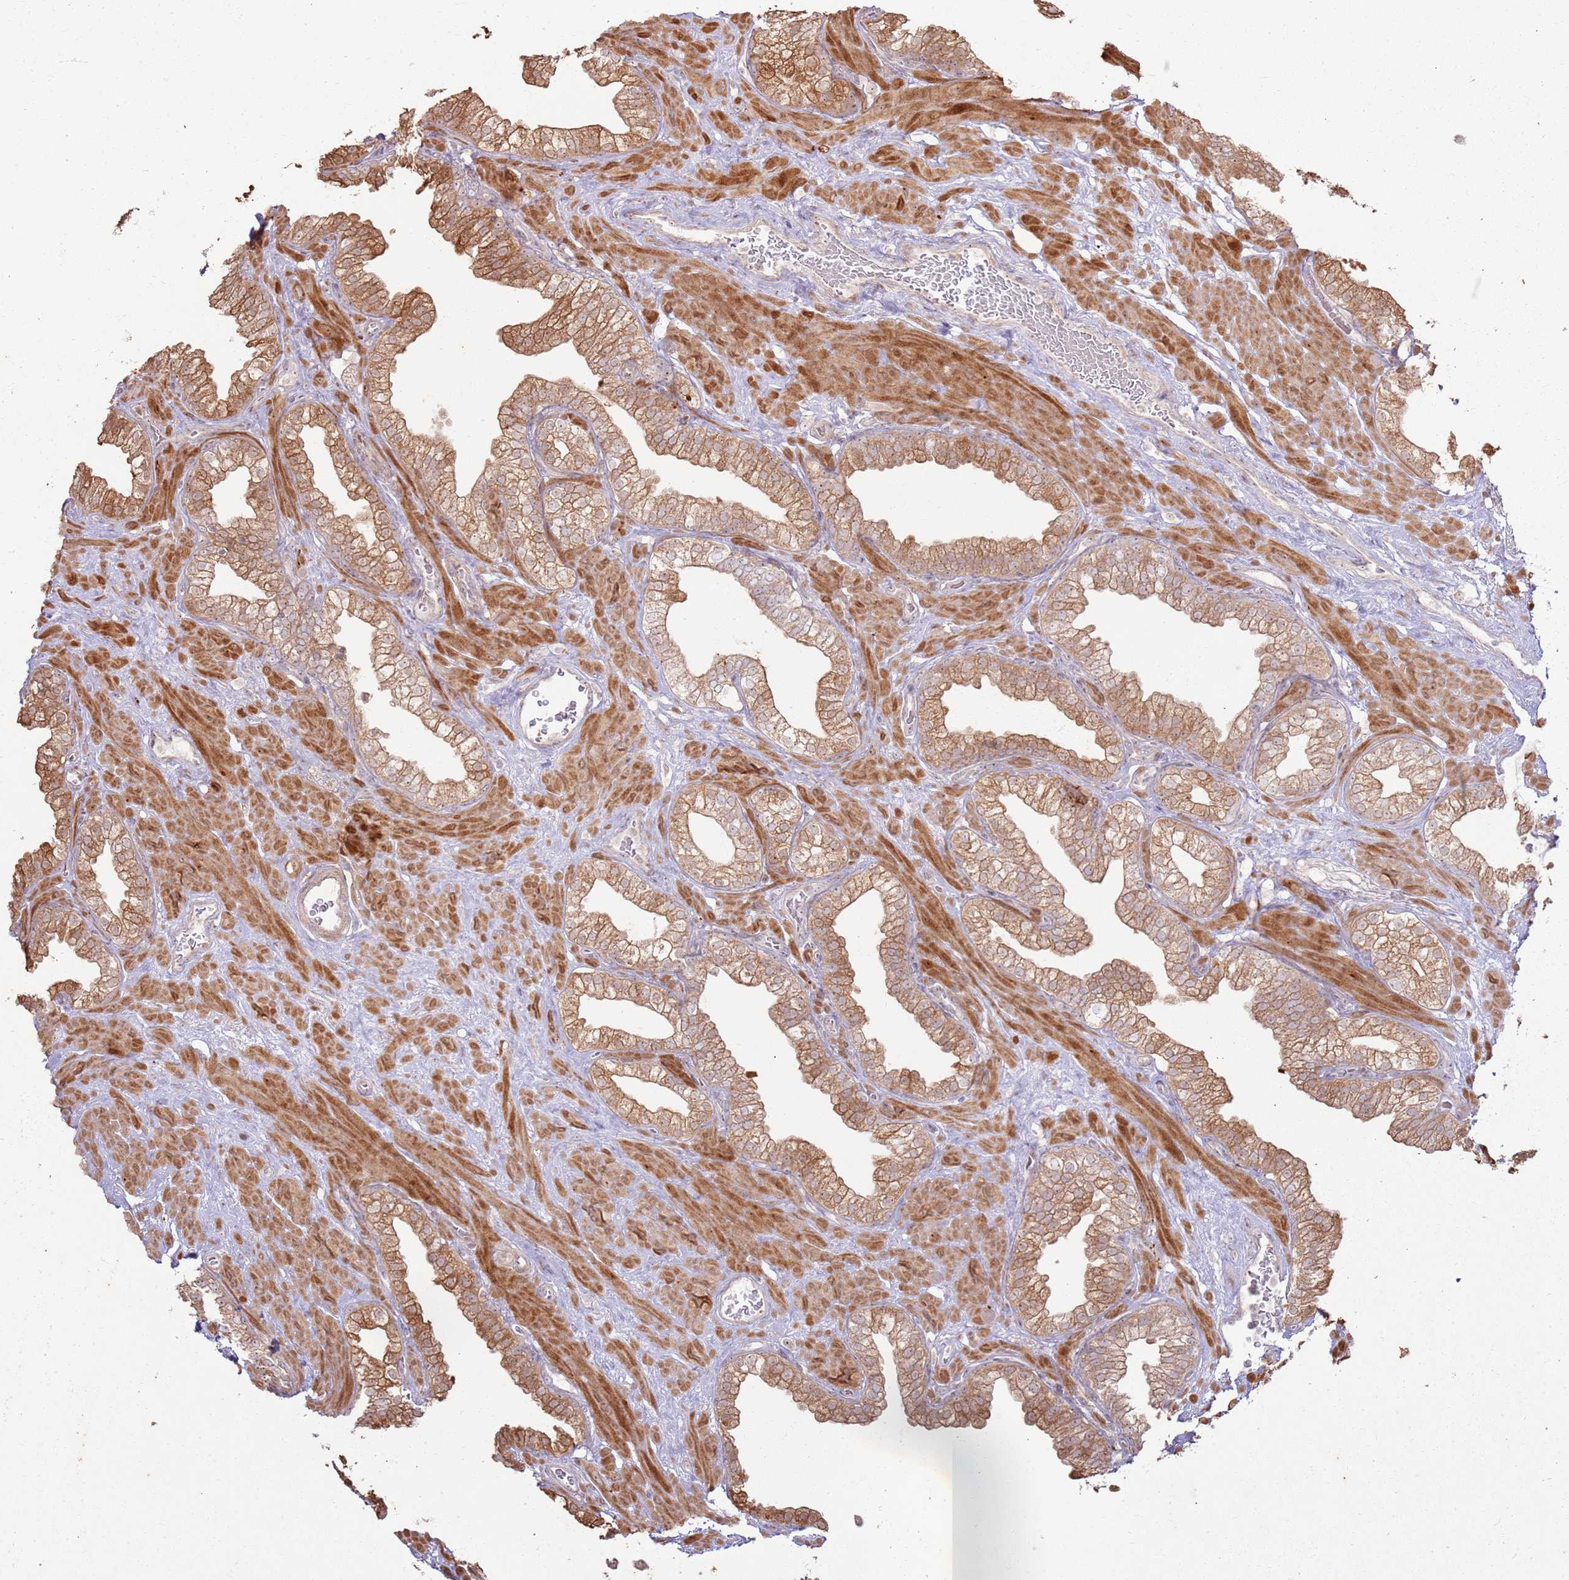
{"staining": {"intensity": "moderate", "quantity": ">75%", "location": "cytoplasmic/membranous,nuclear"}, "tissue": "prostate", "cell_type": "Glandular cells", "image_type": "normal", "snomed": [{"axis": "morphology", "description": "Normal tissue, NOS"}, {"axis": "morphology", "description": "Urothelial carcinoma, Low grade"}, {"axis": "topography", "description": "Urinary bladder"}, {"axis": "topography", "description": "Prostate"}], "caption": "Normal prostate was stained to show a protein in brown. There is medium levels of moderate cytoplasmic/membranous,nuclear positivity in about >75% of glandular cells.", "gene": "CNPY1", "patient": {"sex": "male", "age": 60}}